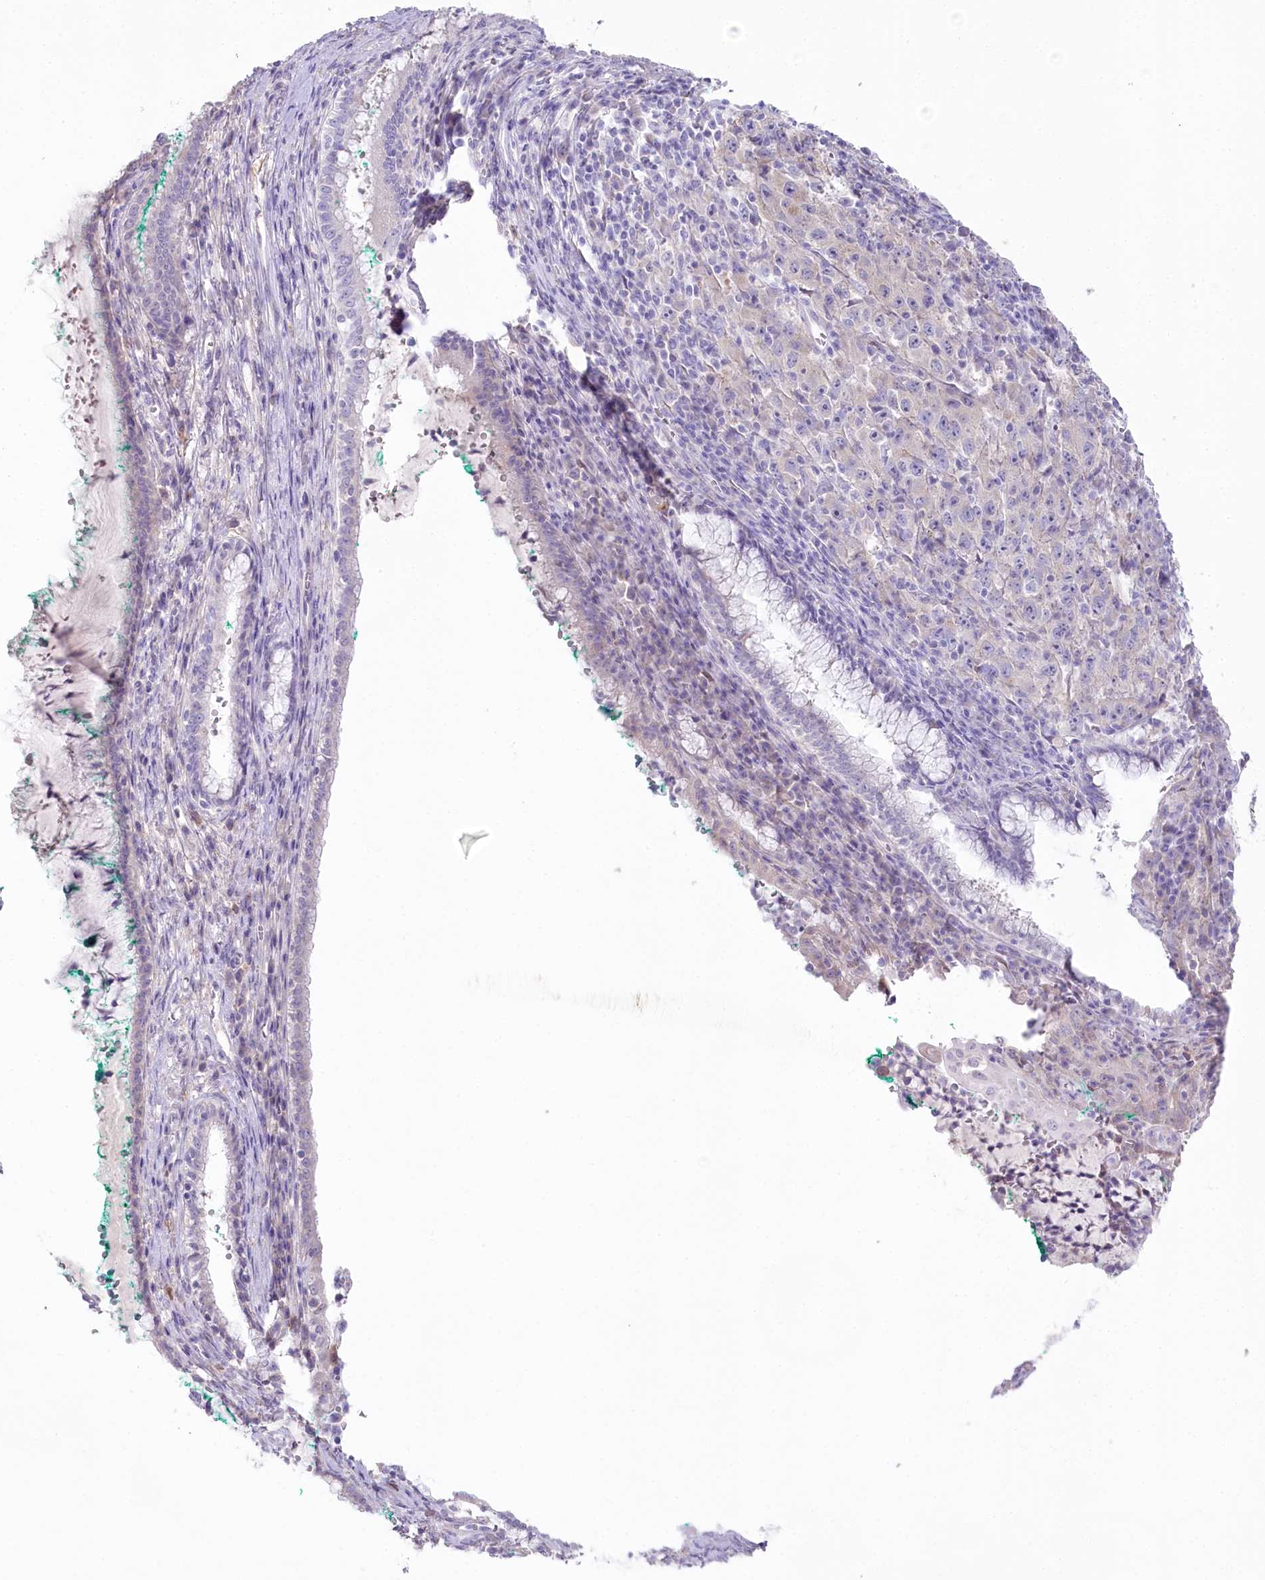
{"staining": {"intensity": "negative", "quantity": "none", "location": "none"}, "tissue": "cervix", "cell_type": "Glandular cells", "image_type": "normal", "snomed": [{"axis": "morphology", "description": "Normal tissue, NOS"}, {"axis": "morphology", "description": "Adenocarcinoma, NOS"}, {"axis": "topography", "description": "Cervix"}], "caption": "Image shows no protein positivity in glandular cells of benign cervix.", "gene": "MYOZ1", "patient": {"sex": "female", "age": 29}}